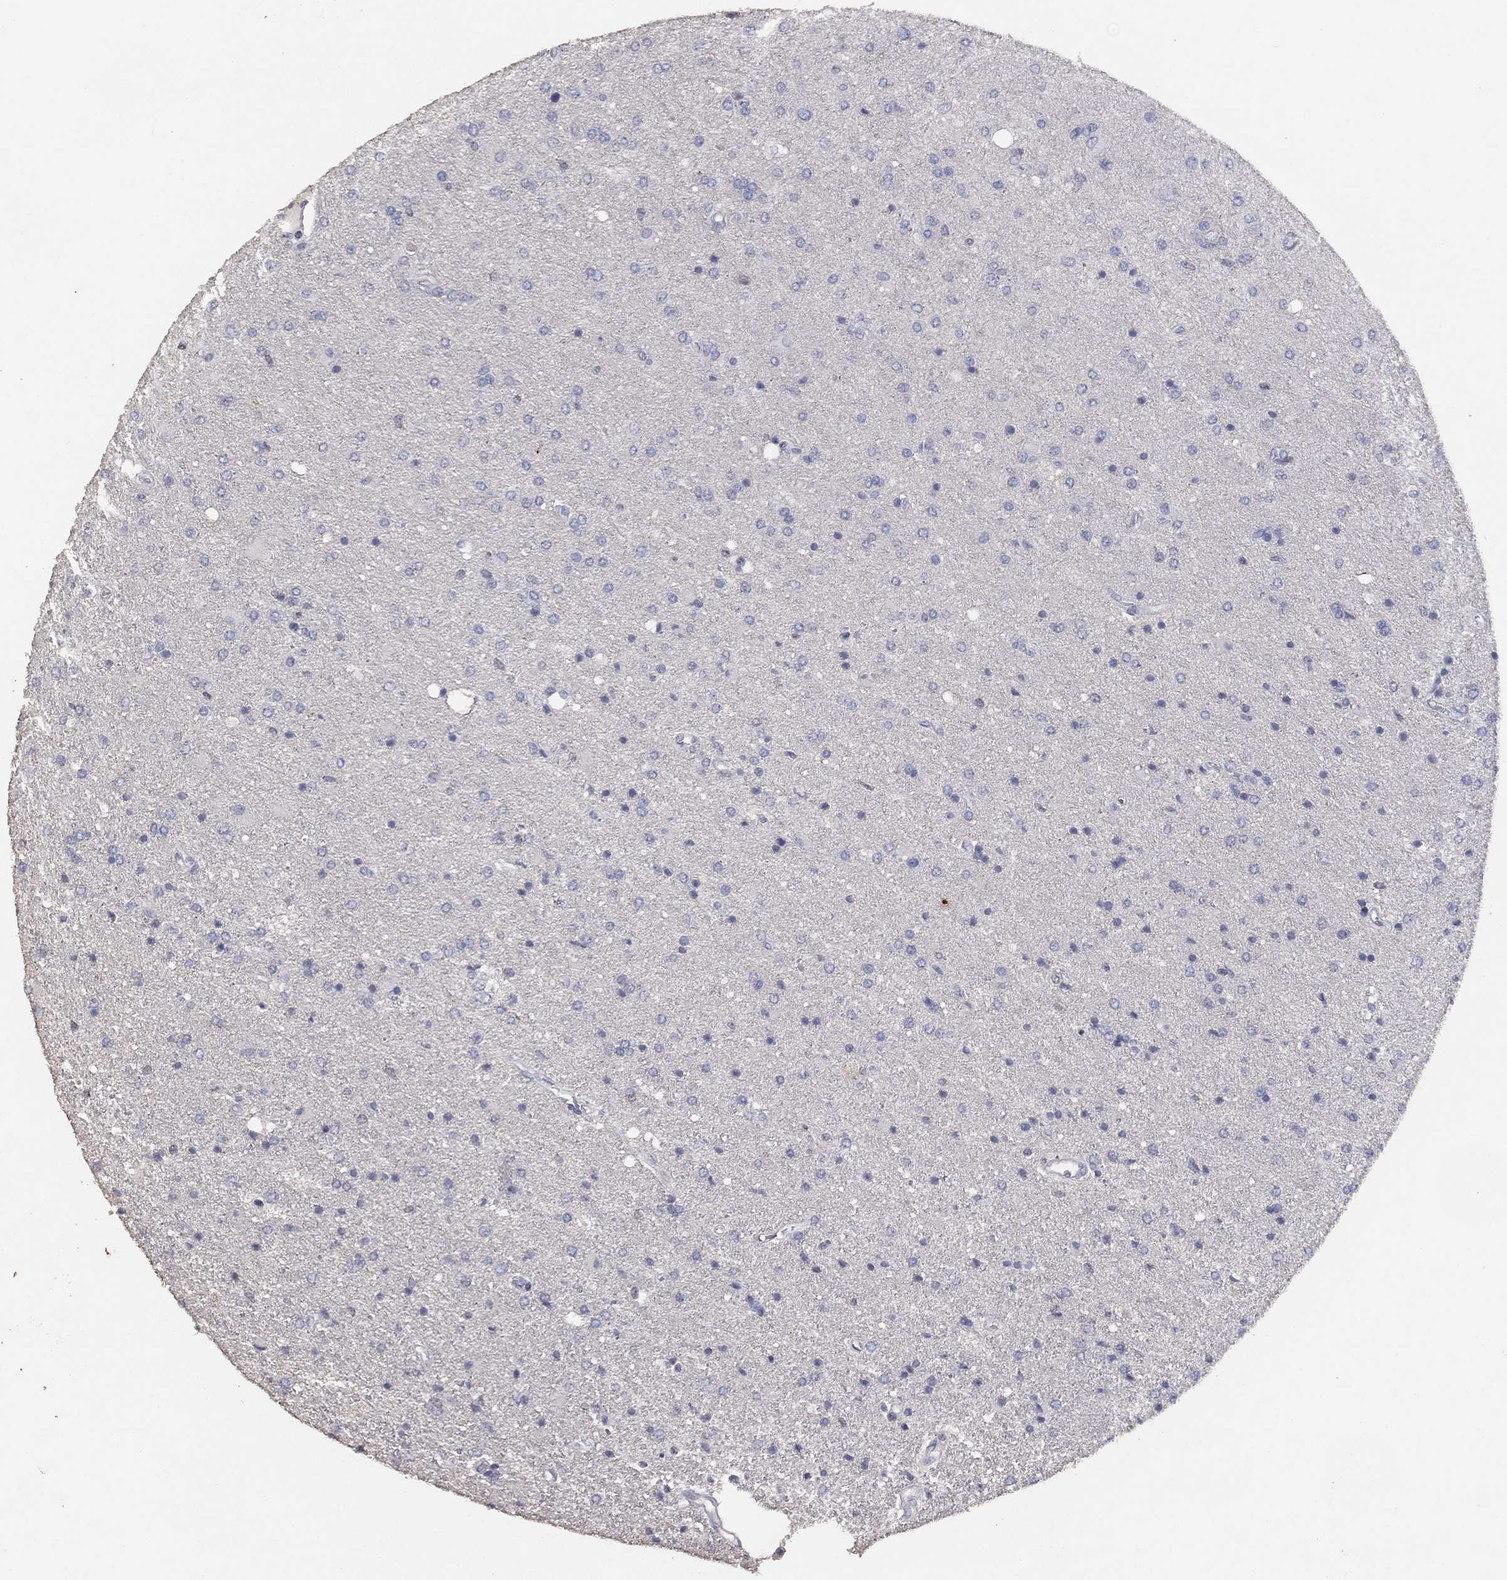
{"staining": {"intensity": "negative", "quantity": "none", "location": "none"}, "tissue": "glioma", "cell_type": "Tumor cells", "image_type": "cancer", "snomed": [{"axis": "morphology", "description": "Glioma, malignant, High grade"}, {"axis": "topography", "description": "Cerebral cortex"}], "caption": "High magnification brightfield microscopy of glioma stained with DAB (brown) and counterstained with hematoxylin (blue): tumor cells show no significant staining.", "gene": "ADPRHL1", "patient": {"sex": "male", "age": 70}}